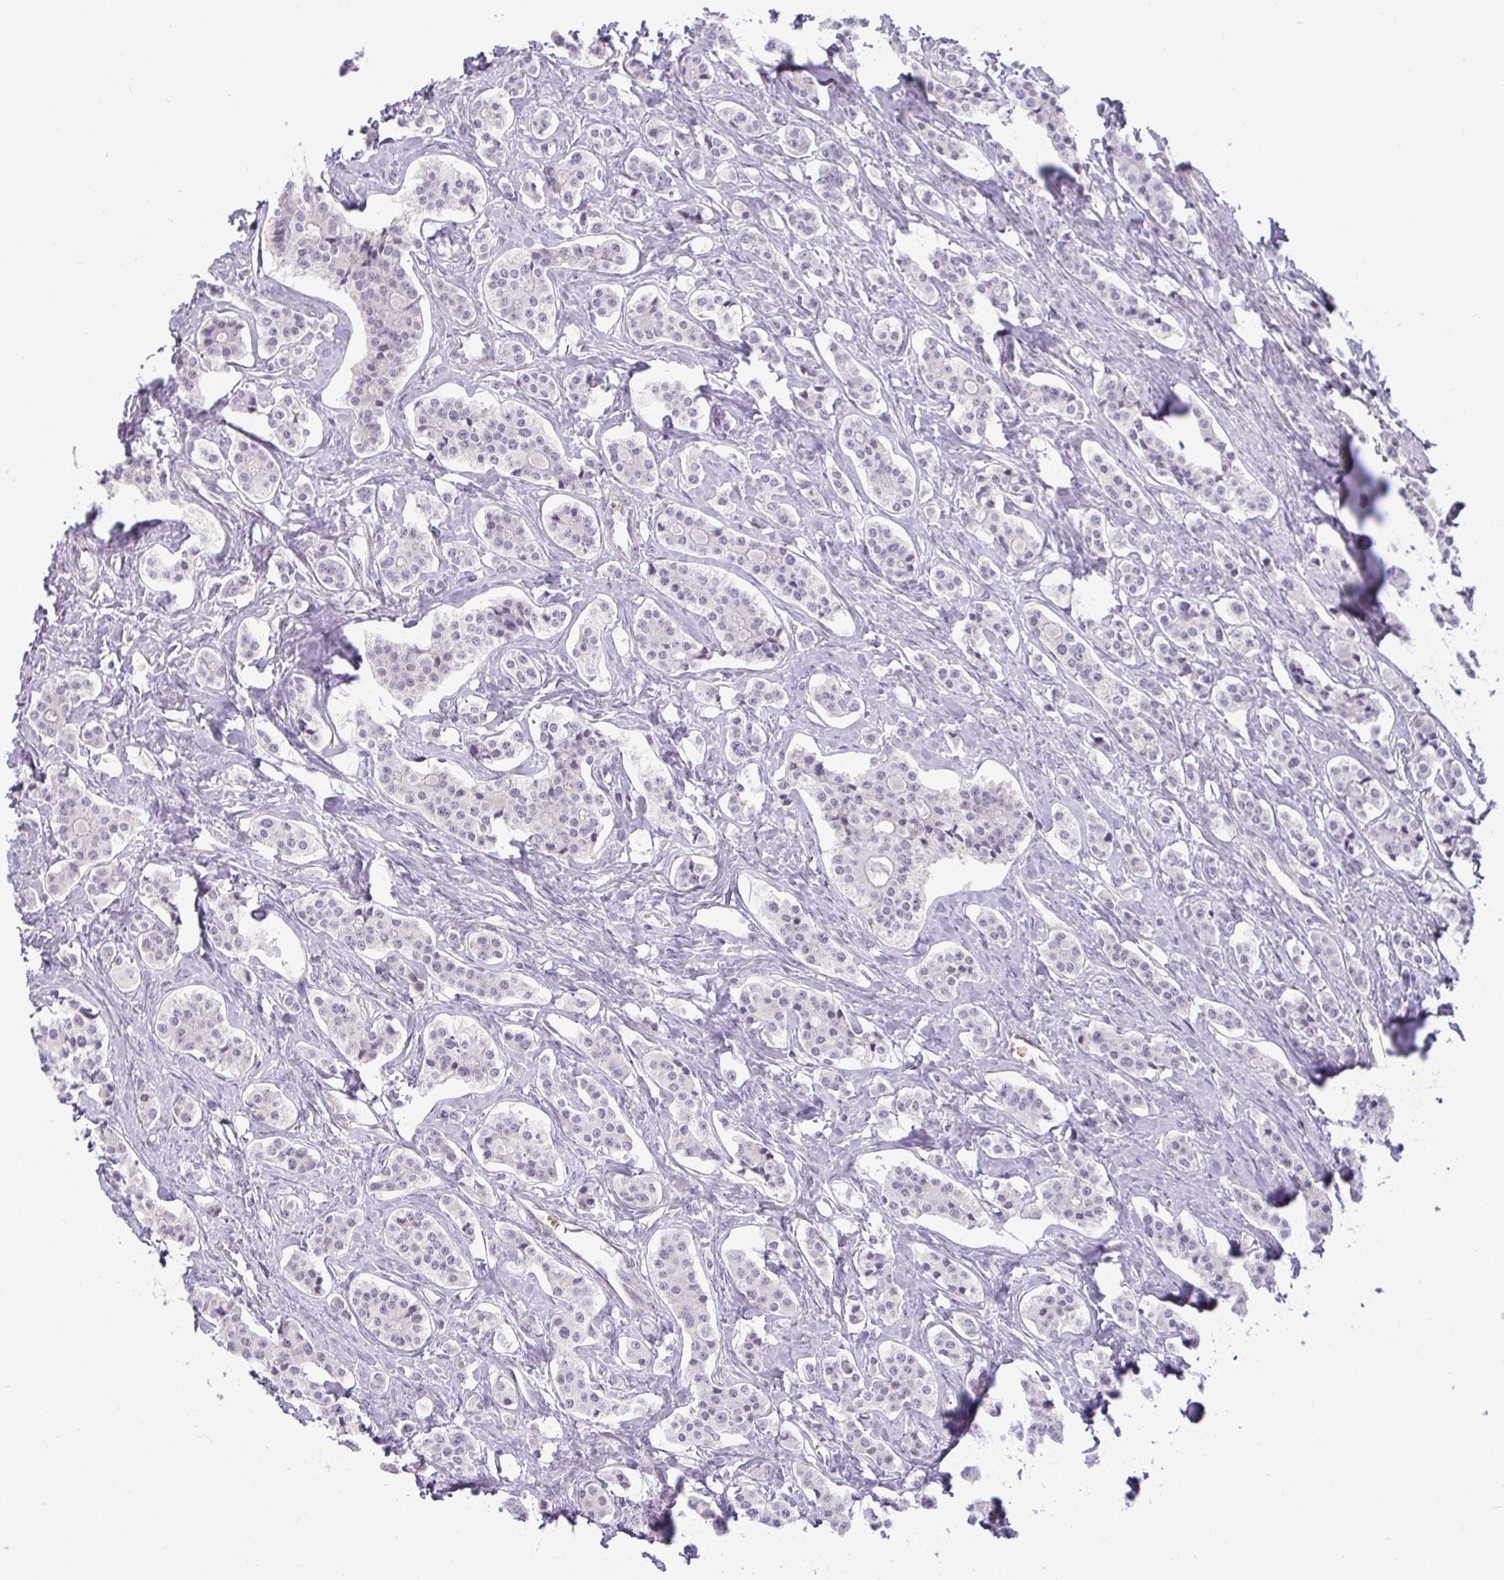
{"staining": {"intensity": "negative", "quantity": "none", "location": "none"}, "tissue": "carcinoid", "cell_type": "Tumor cells", "image_type": "cancer", "snomed": [{"axis": "morphology", "description": "Carcinoid, malignant, NOS"}, {"axis": "topography", "description": "Small intestine"}], "caption": "Tumor cells show no significant staining in carcinoid. (Immunohistochemistry, brightfield microscopy, high magnification).", "gene": "DZIP1", "patient": {"sex": "male", "age": 63}}